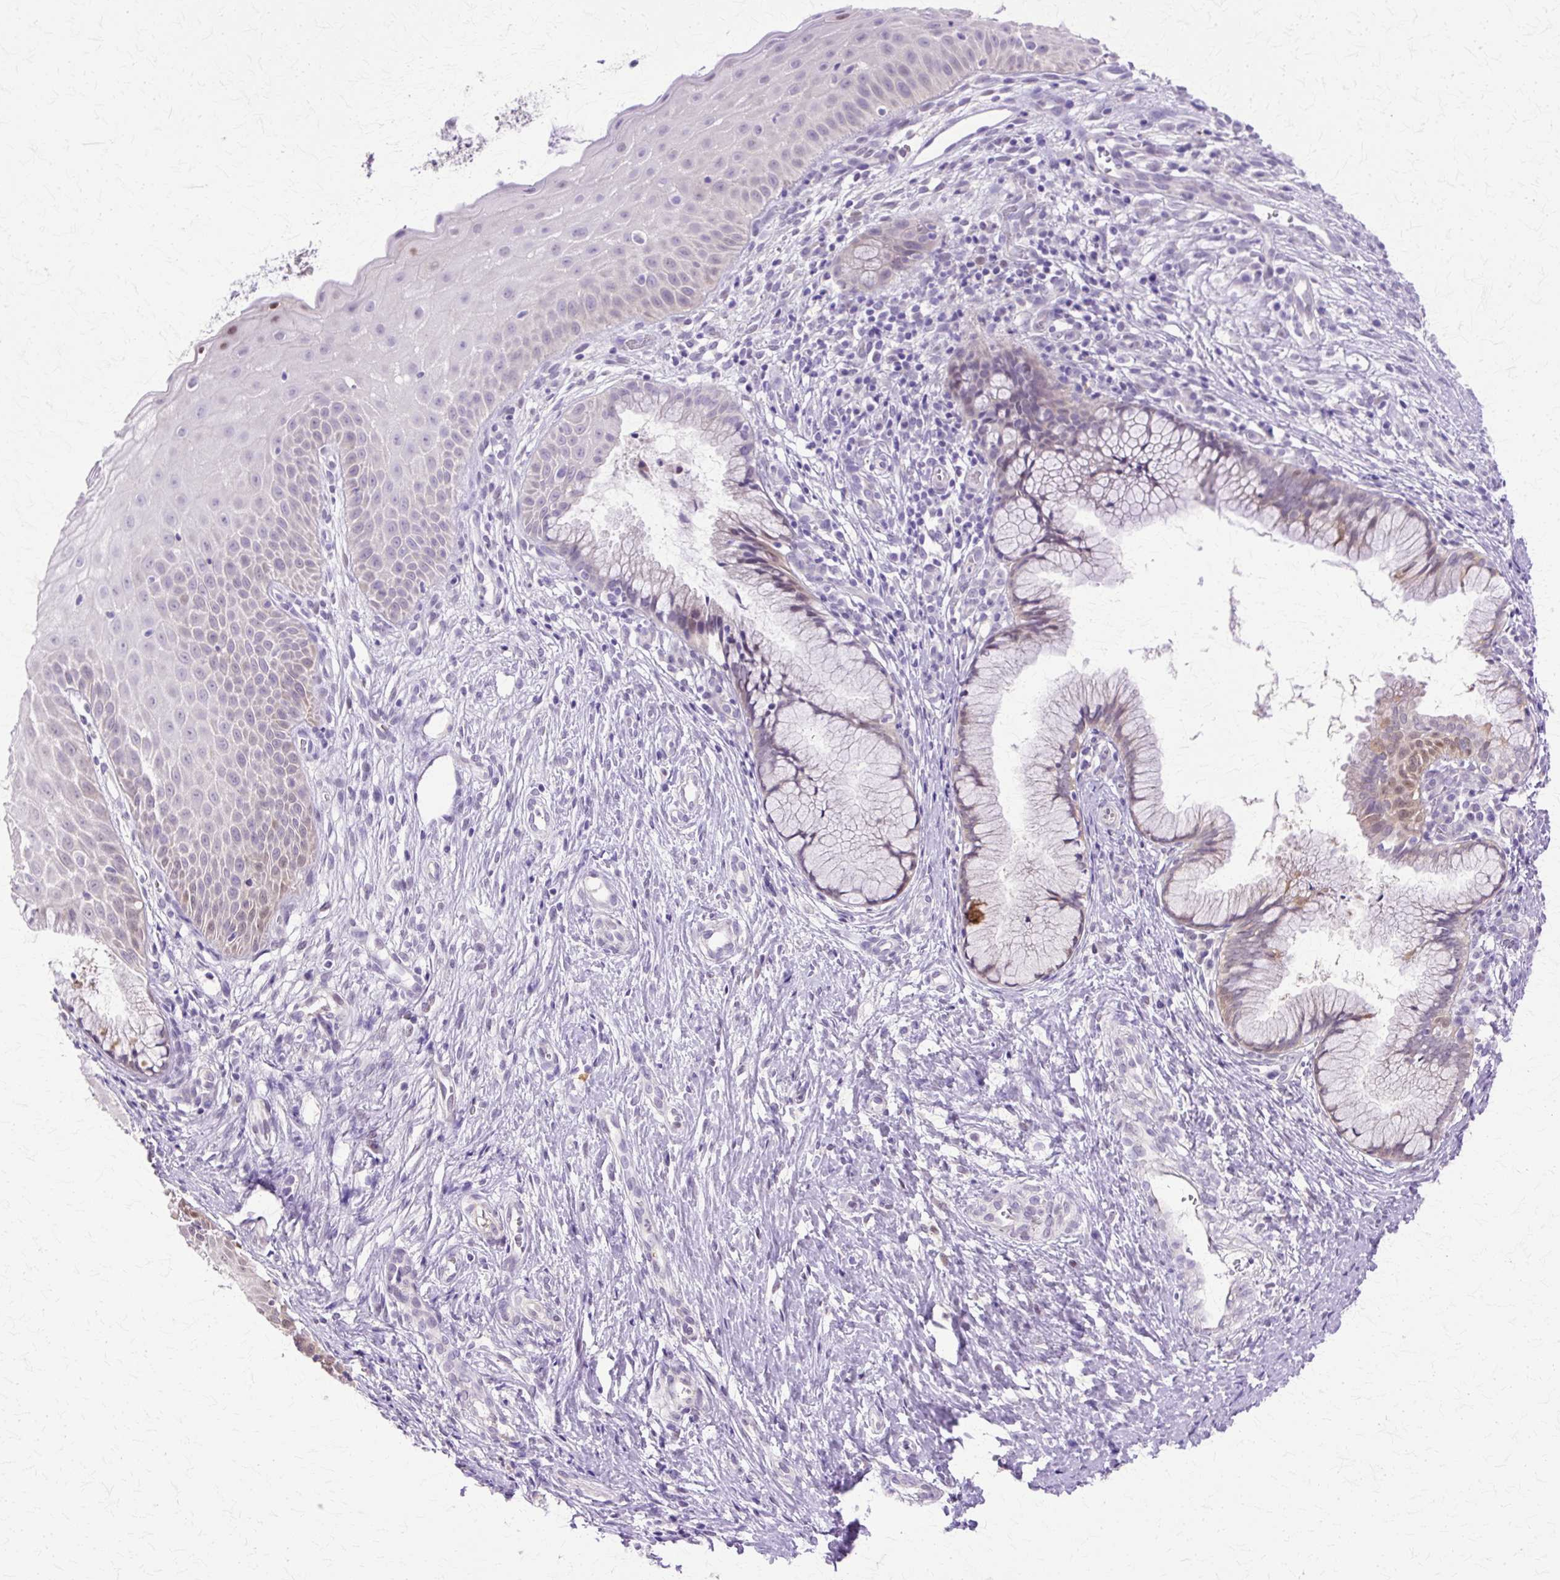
{"staining": {"intensity": "weak", "quantity": "<25%", "location": "cytoplasmic/membranous"}, "tissue": "cervix", "cell_type": "Glandular cells", "image_type": "normal", "snomed": [{"axis": "morphology", "description": "Normal tissue, NOS"}, {"axis": "topography", "description": "Cervix"}], "caption": "Immunohistochemistry of normal cervix reveals no expression in glandular cells. The staining was performed using DAB to visualize the protein expression in brown, while the nuclei were stained in blue with hematoxylin (Magnification: 20x).", "gene": "HSPA1A", "patient": {"sex": "female", "age": 36}}